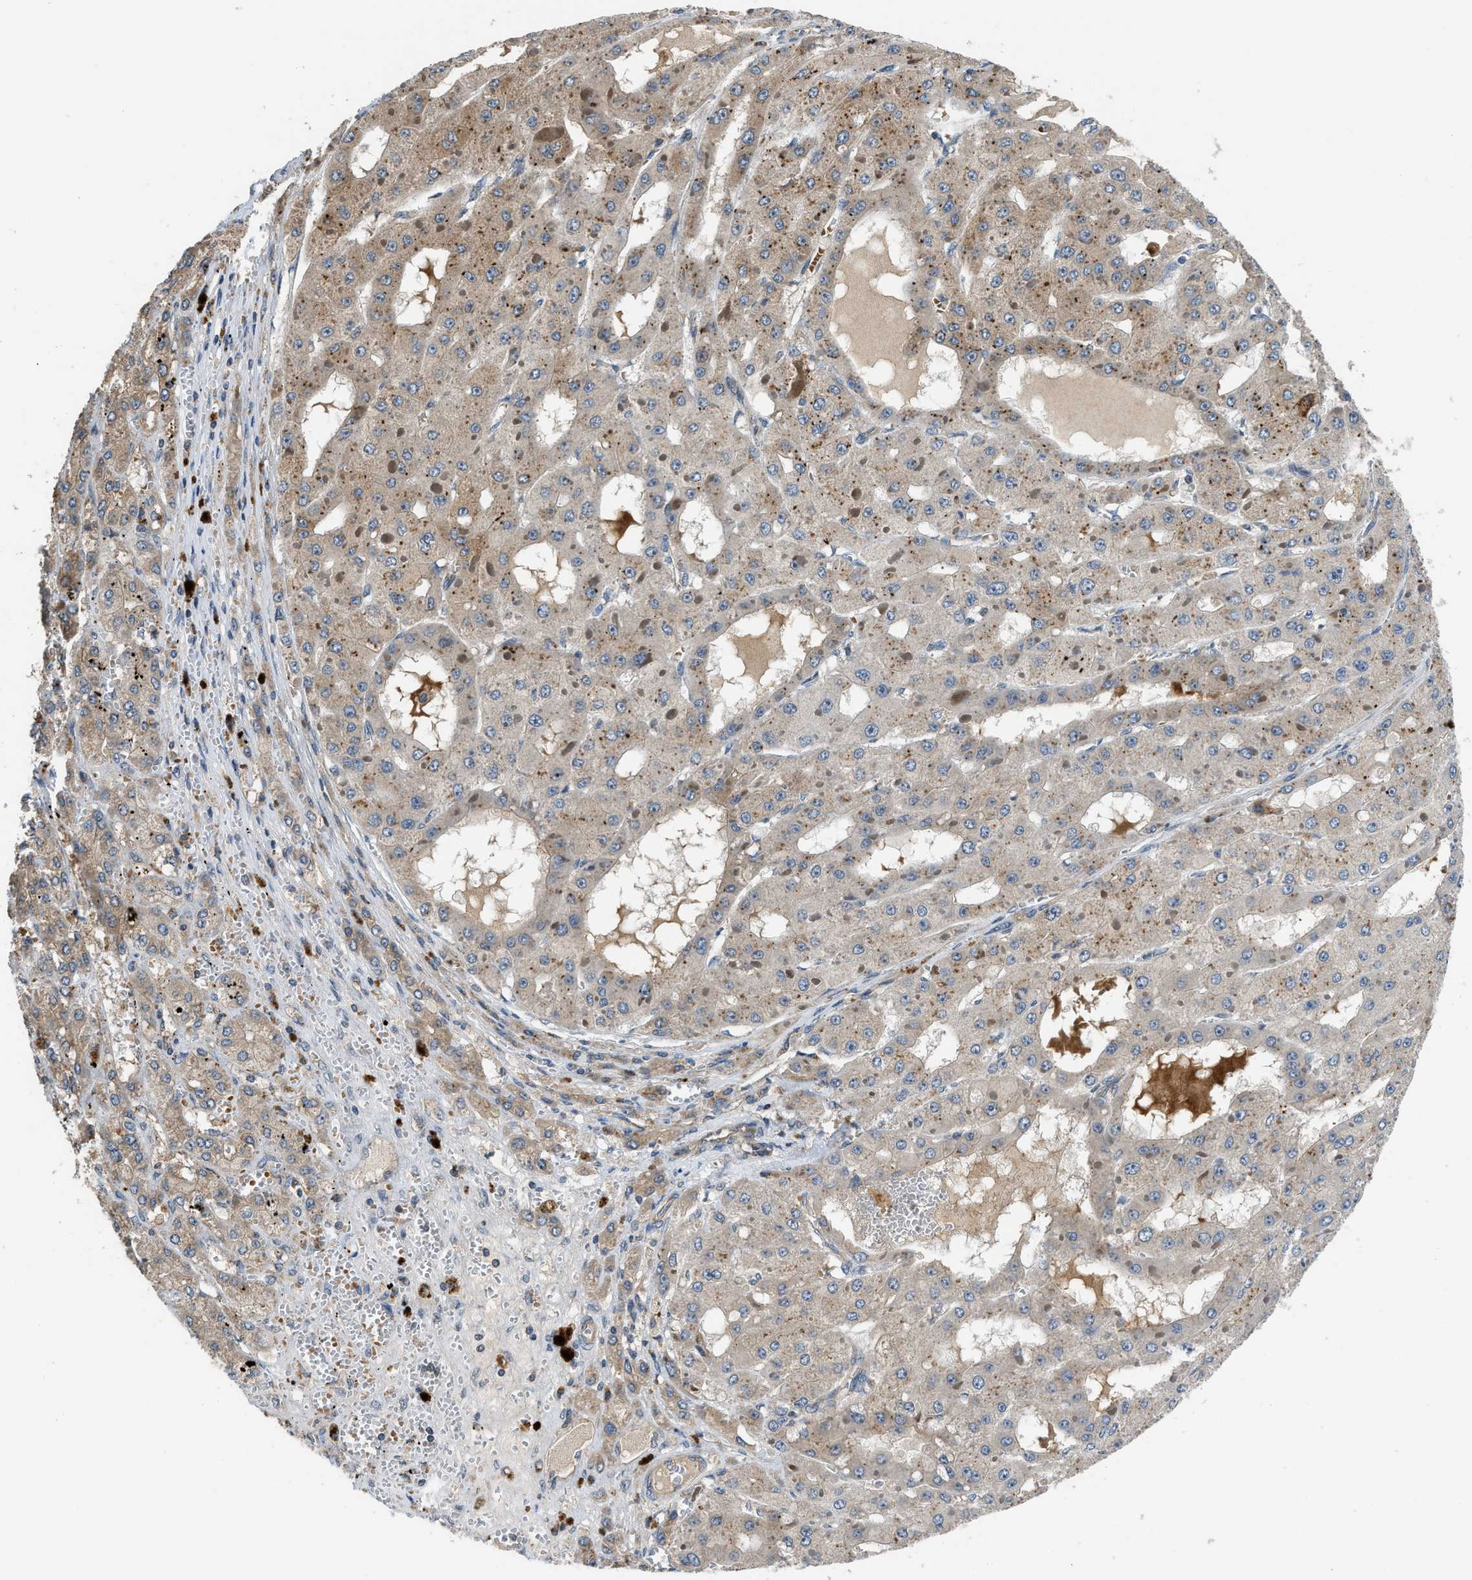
{"staining": {"intensity": "moderate", "quantity": ">75%", "location": "cytoplasmic/membranous"}, "tissue": "liver cancer", "cell_type": "Tumor cells", "image_type": "cancer", "snomed": [{"axis": "morphology", "description": "Carcinoma, Hepatocellular, NOS"}, {"axis": "topography", "description": "Liver"}], "caption": "Immunohistochemistry of liver hepatocellular carcinoma reveals medium levels of moderate cytoplasmic/membranous positivity in about >75% of tumor cells.", "gene": "IL3RA", "patient": {"sex": "female", "age": 73}}